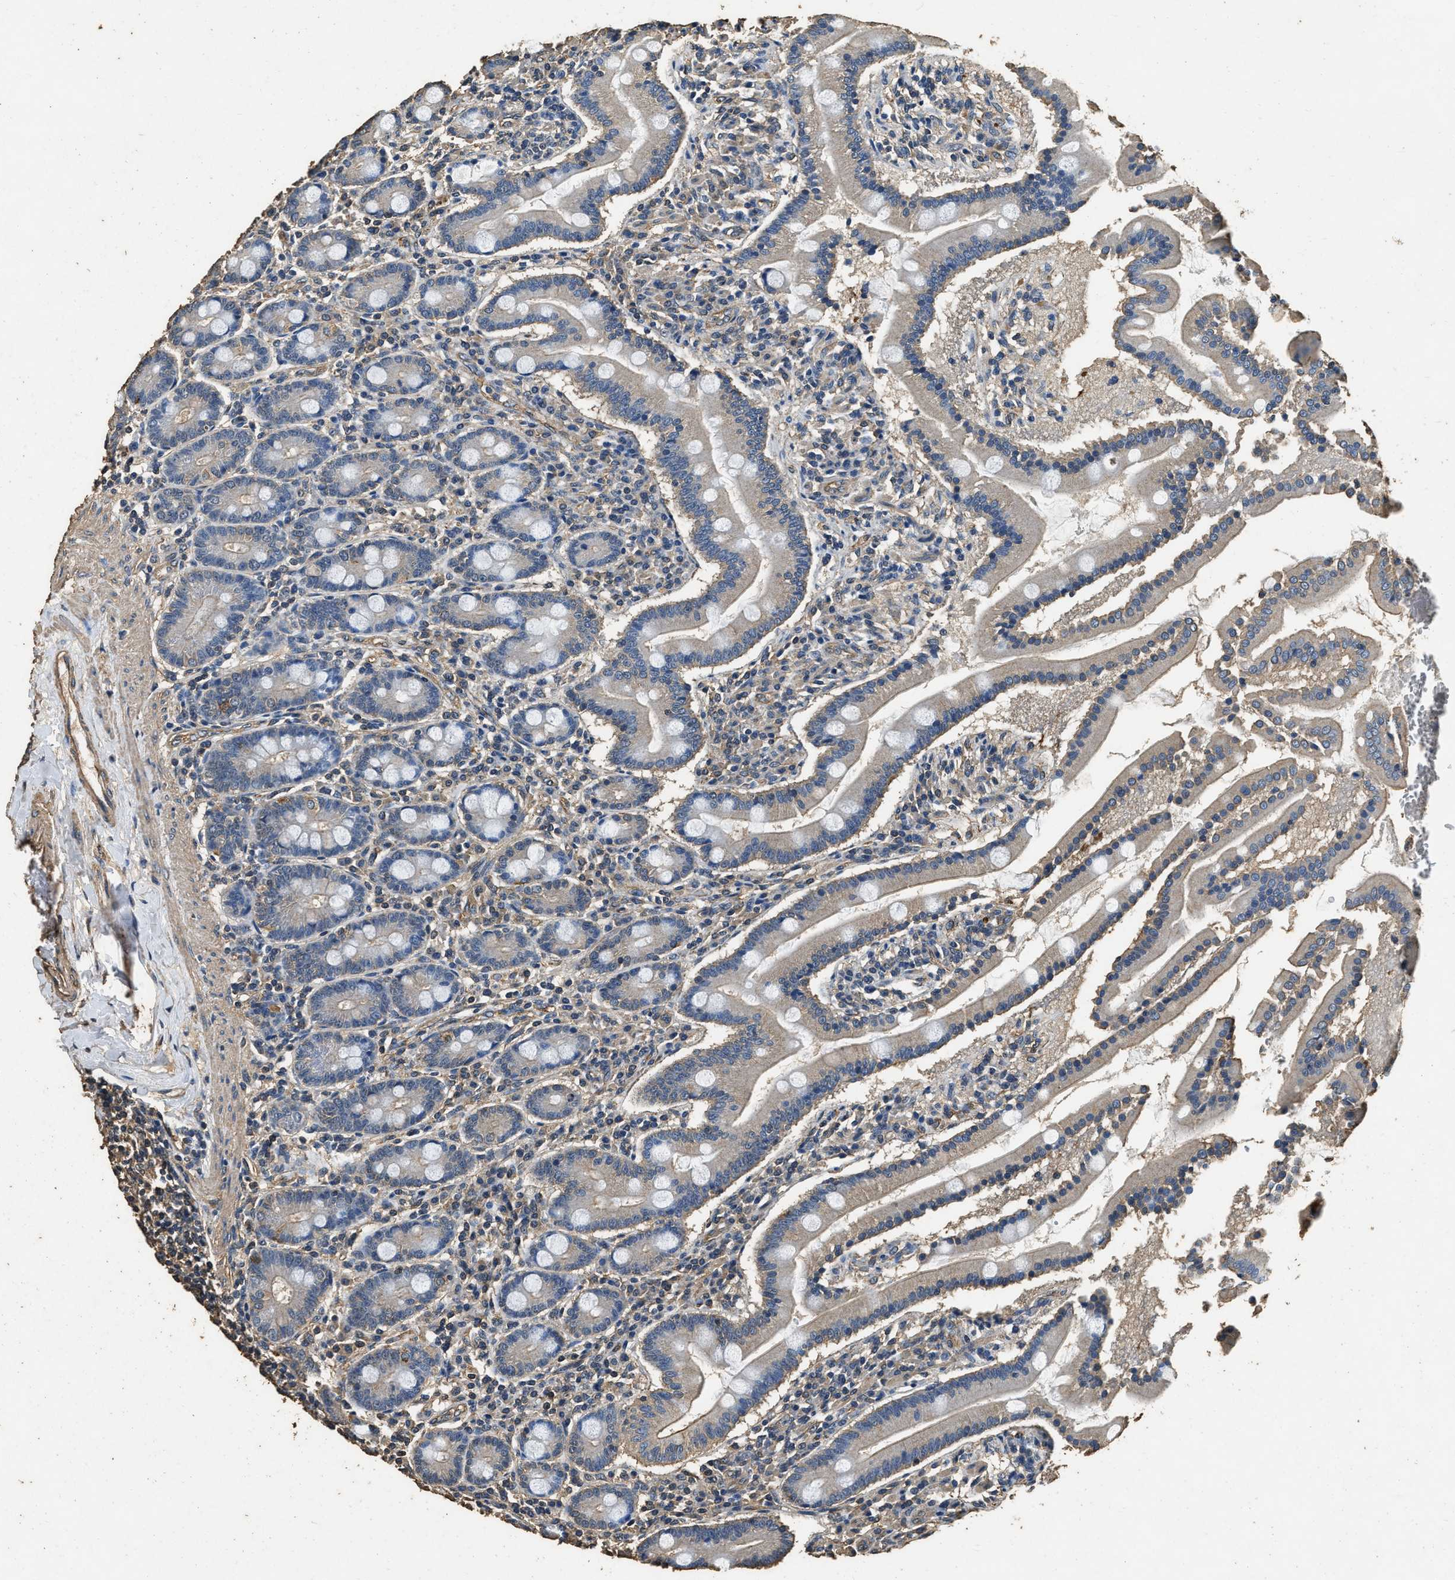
{"staining": {"intensity": "weak", "quantity": "<25%", "location": "cytoplasmic/membranous"}, "tissue": "duodenum", "cell_type": "Glandular cells", "image_type": "normal", "snomed": [{"axis": "morphology", "description": "Normal tissue, NOS"}, {"axis": "topography", "description": "Duodenum"}], "caption": "Glandular cells show no significant expression in normal duodenum. (Brightfield microscopy of DAB IHC at high magnification).", "gene": "MIB1", "patient": {"sex": "male", "age": 50}}